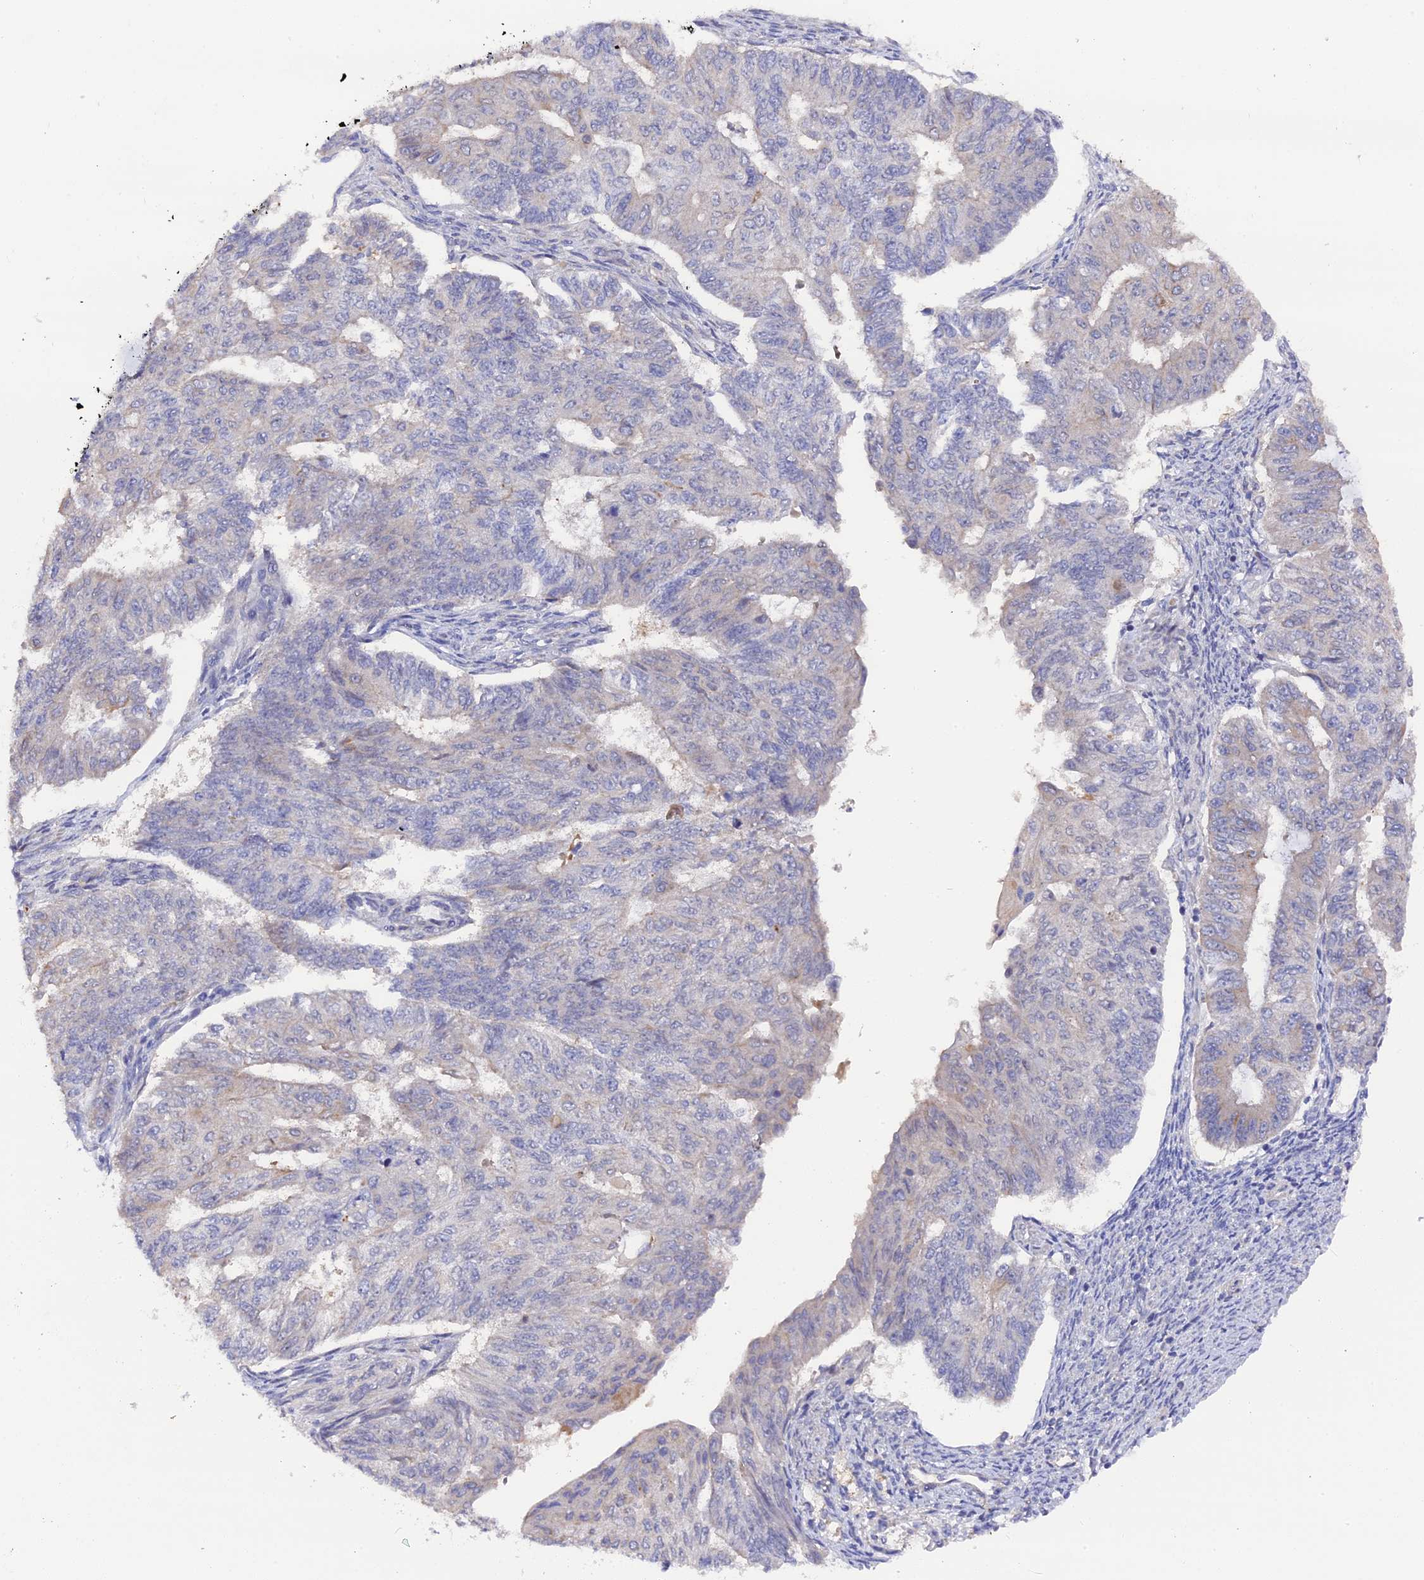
{"staining": {"intensity": "negative", "quantity": "none", "location": "none"}, "tissue": "endometrial cancer", "cell_type": "Tumor cells", "image_type": "cancer", "snomed": [{"axis": "morphology", "description": "Adenocarcinoma, NOS"}, {"axis": "topography", "description": "Endometrium"}], "caption": "Tumor cells show no significant expression in endometrial cancer.", "gene": "ZCCHC2", "patient": {"sex": "female", "age": 32}}